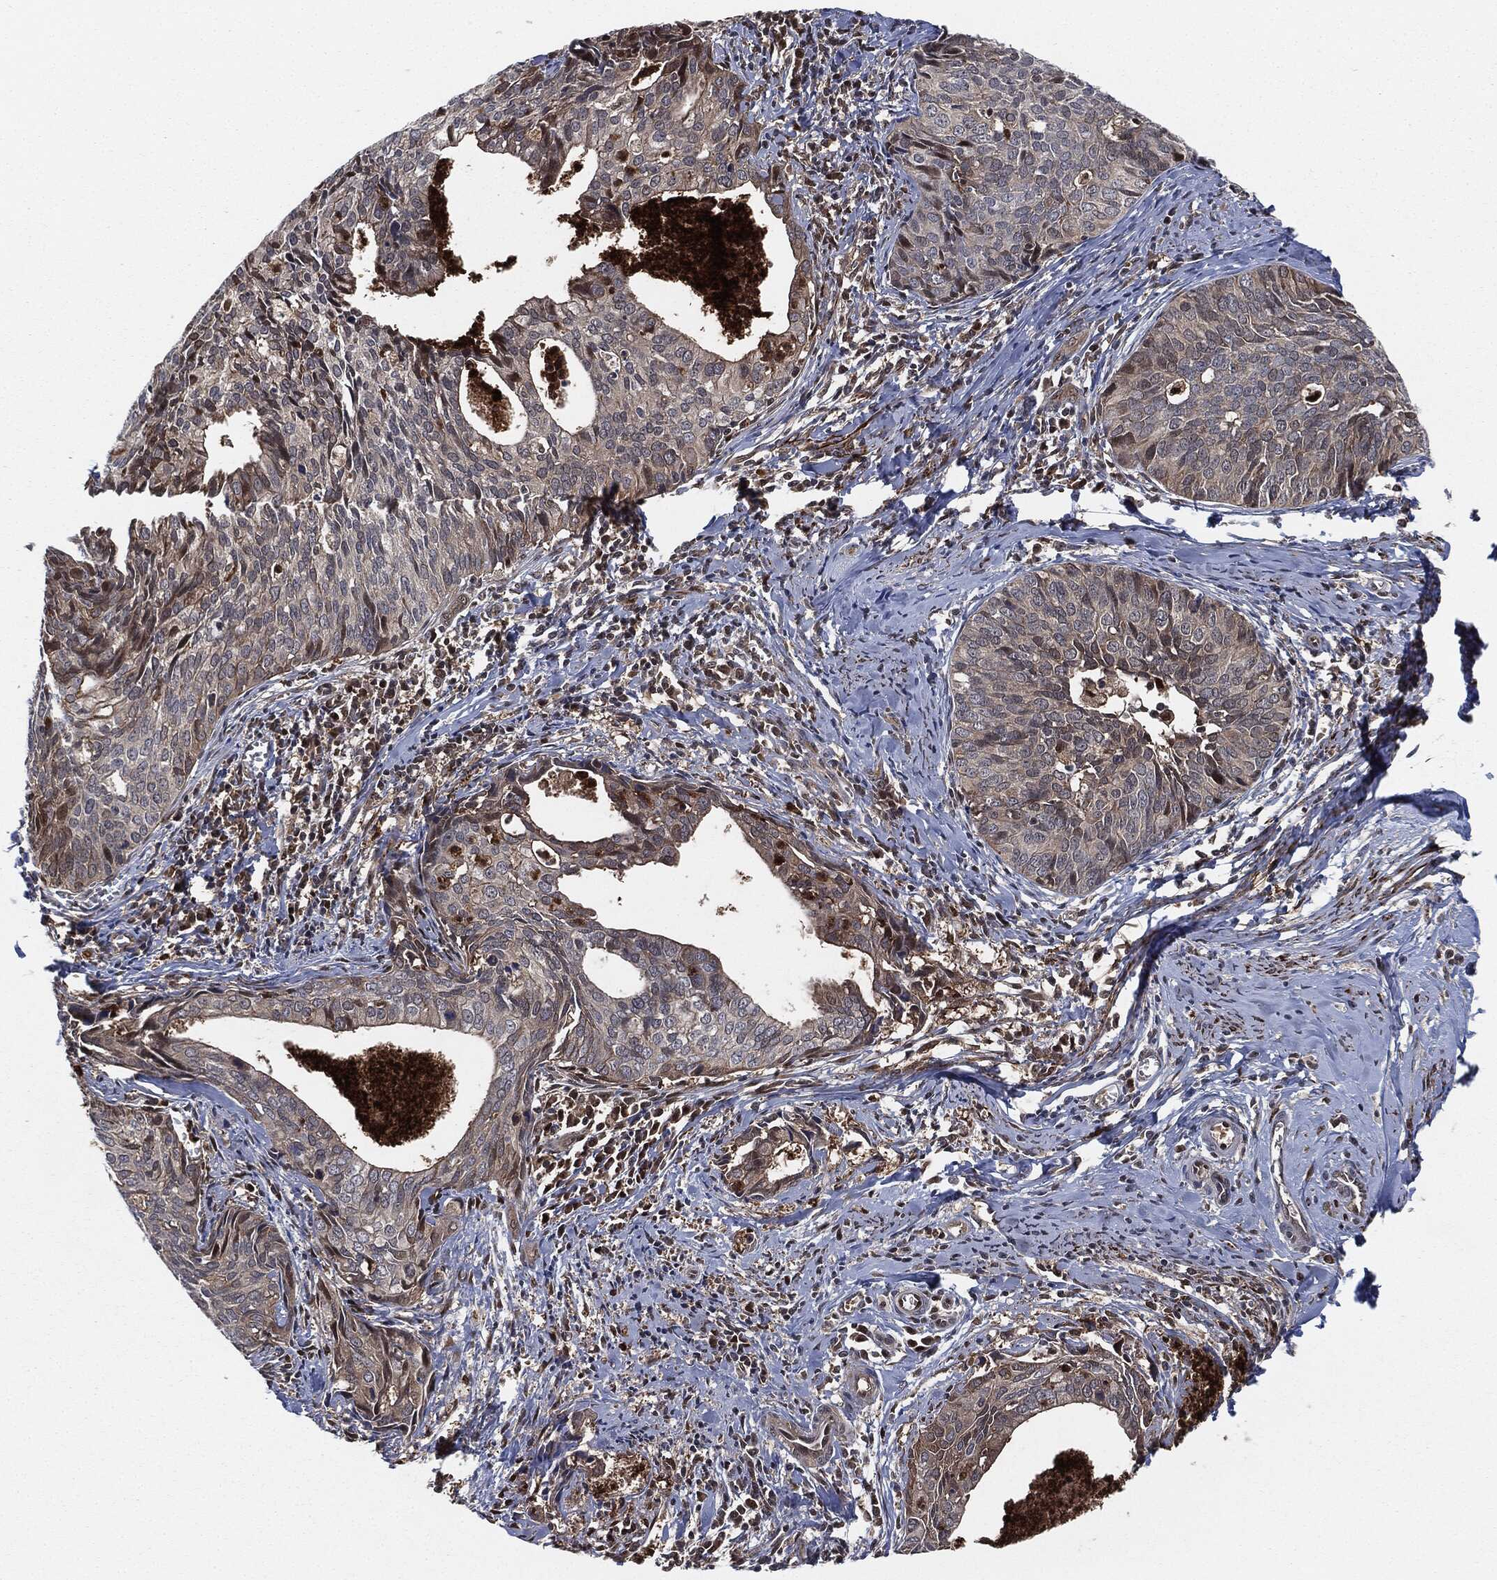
{"staining": {"intensity": "negative", "quantity": "none", "location": "none"}, "tissue": "cervical cancer", "cell_type": "Tumor cells", "image_type": "cancer", "snomed": [{"axis": "morphology", "description": "Squamous cell carcinoma, NOS"}, {"axis": "topography", "description": "Cervix"}], "caption": "Immunohistochemistry (IHC) histopathology image of cervical cancer stained for a protein (brown), which exhibits no staining in tumor cells.", "gene": "CAPRIN2", "patient": {"sex": "female", "age": 29}}